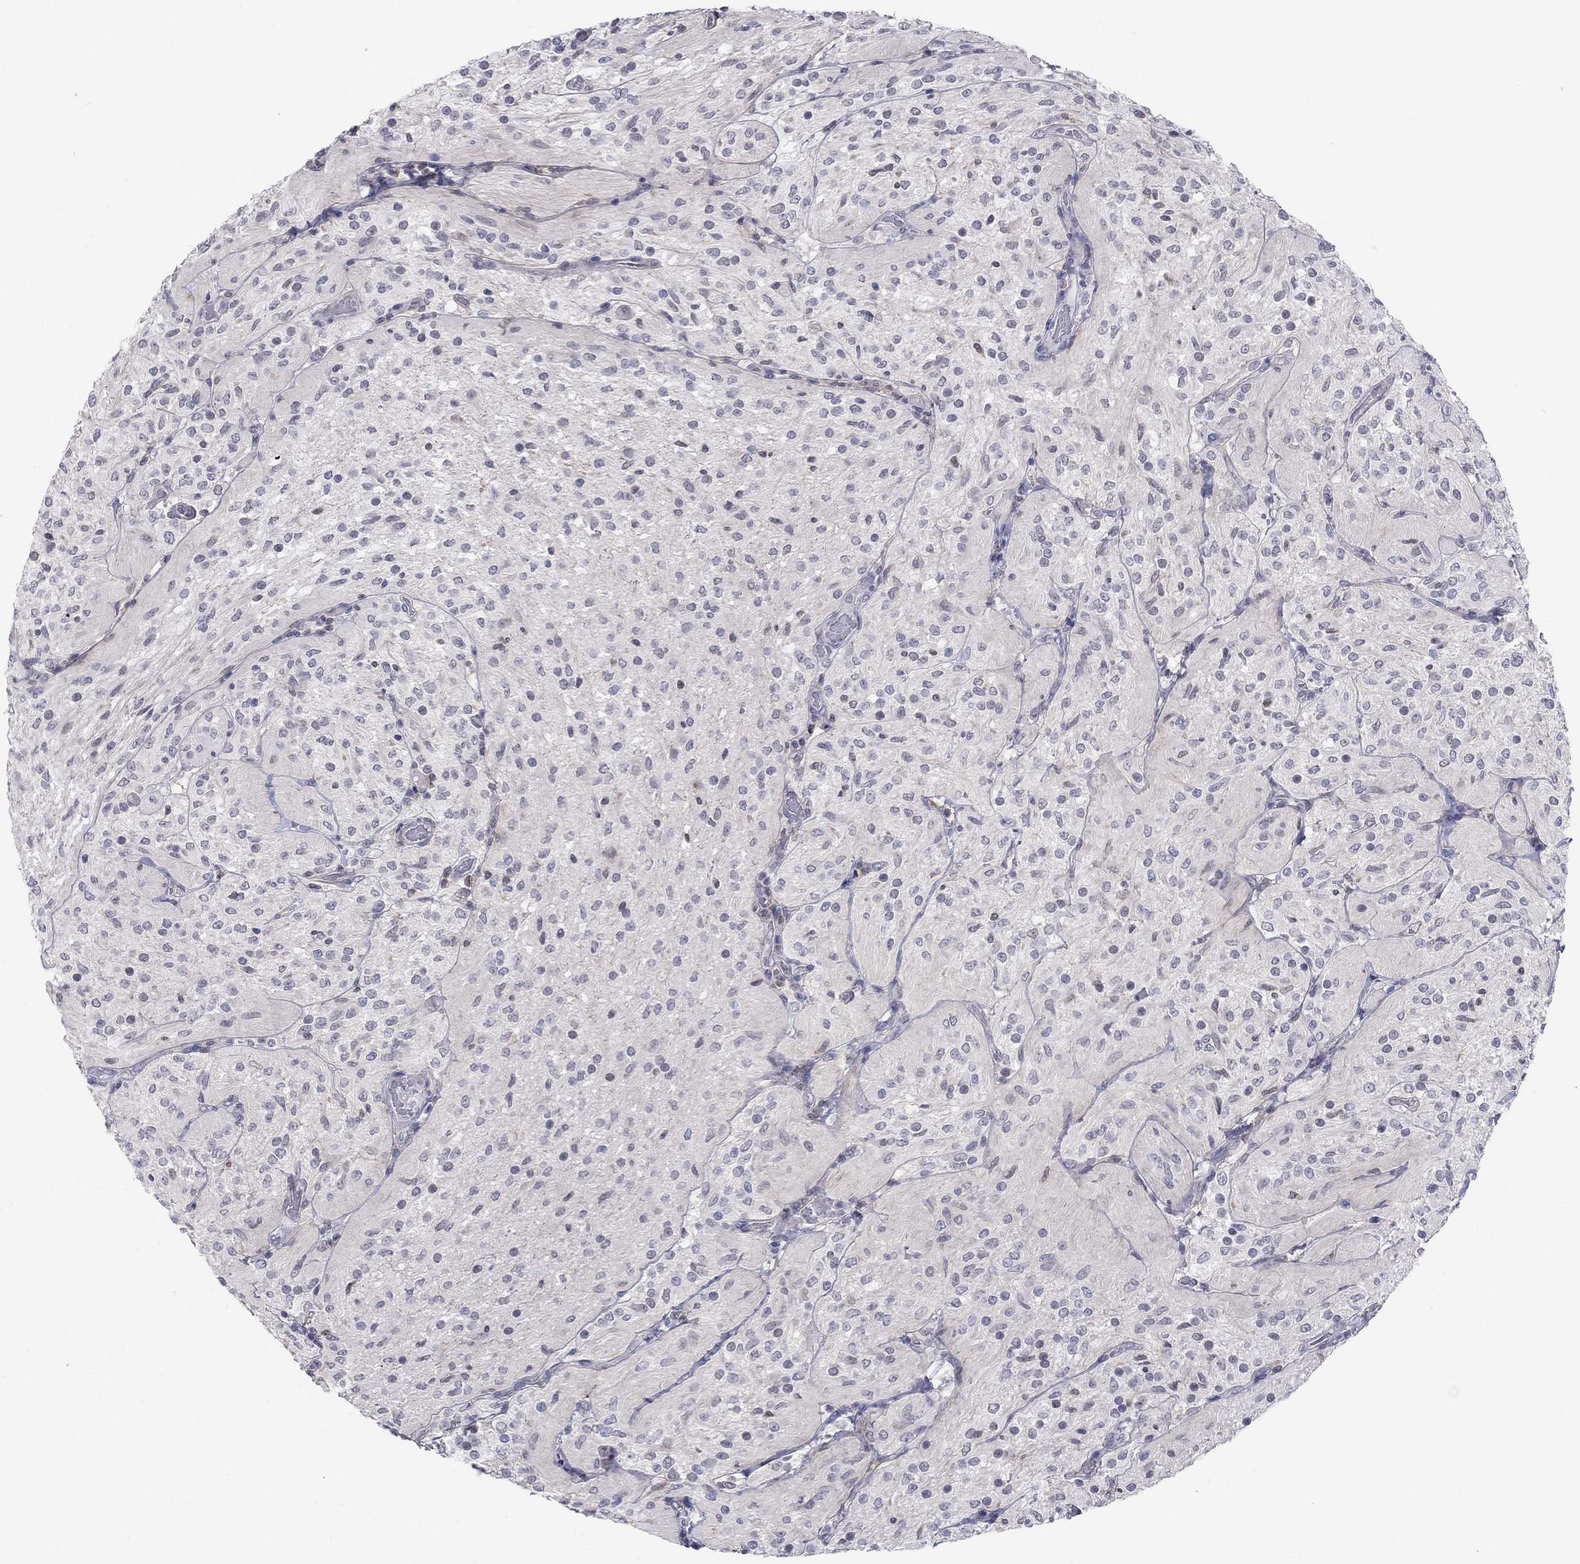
{"staining": {"intensity": "negative", "quantity": "none", "location": "none"}, "tissue": "glioma", "cell_type": "Tumor cells", "image_type": "cancer", "snomed": [{"axis": "morphology", "description": "Glioma, malignant, Low grade"}, {"axis": "topography", "description": "Brain"}], "caption": "The immunohistochemistry image has no significant expression in tumor cells of malignant glioma (low-grade) tissue.", "gene": "EGFLAM", "patient": {"sex": "male", "age": 3}}